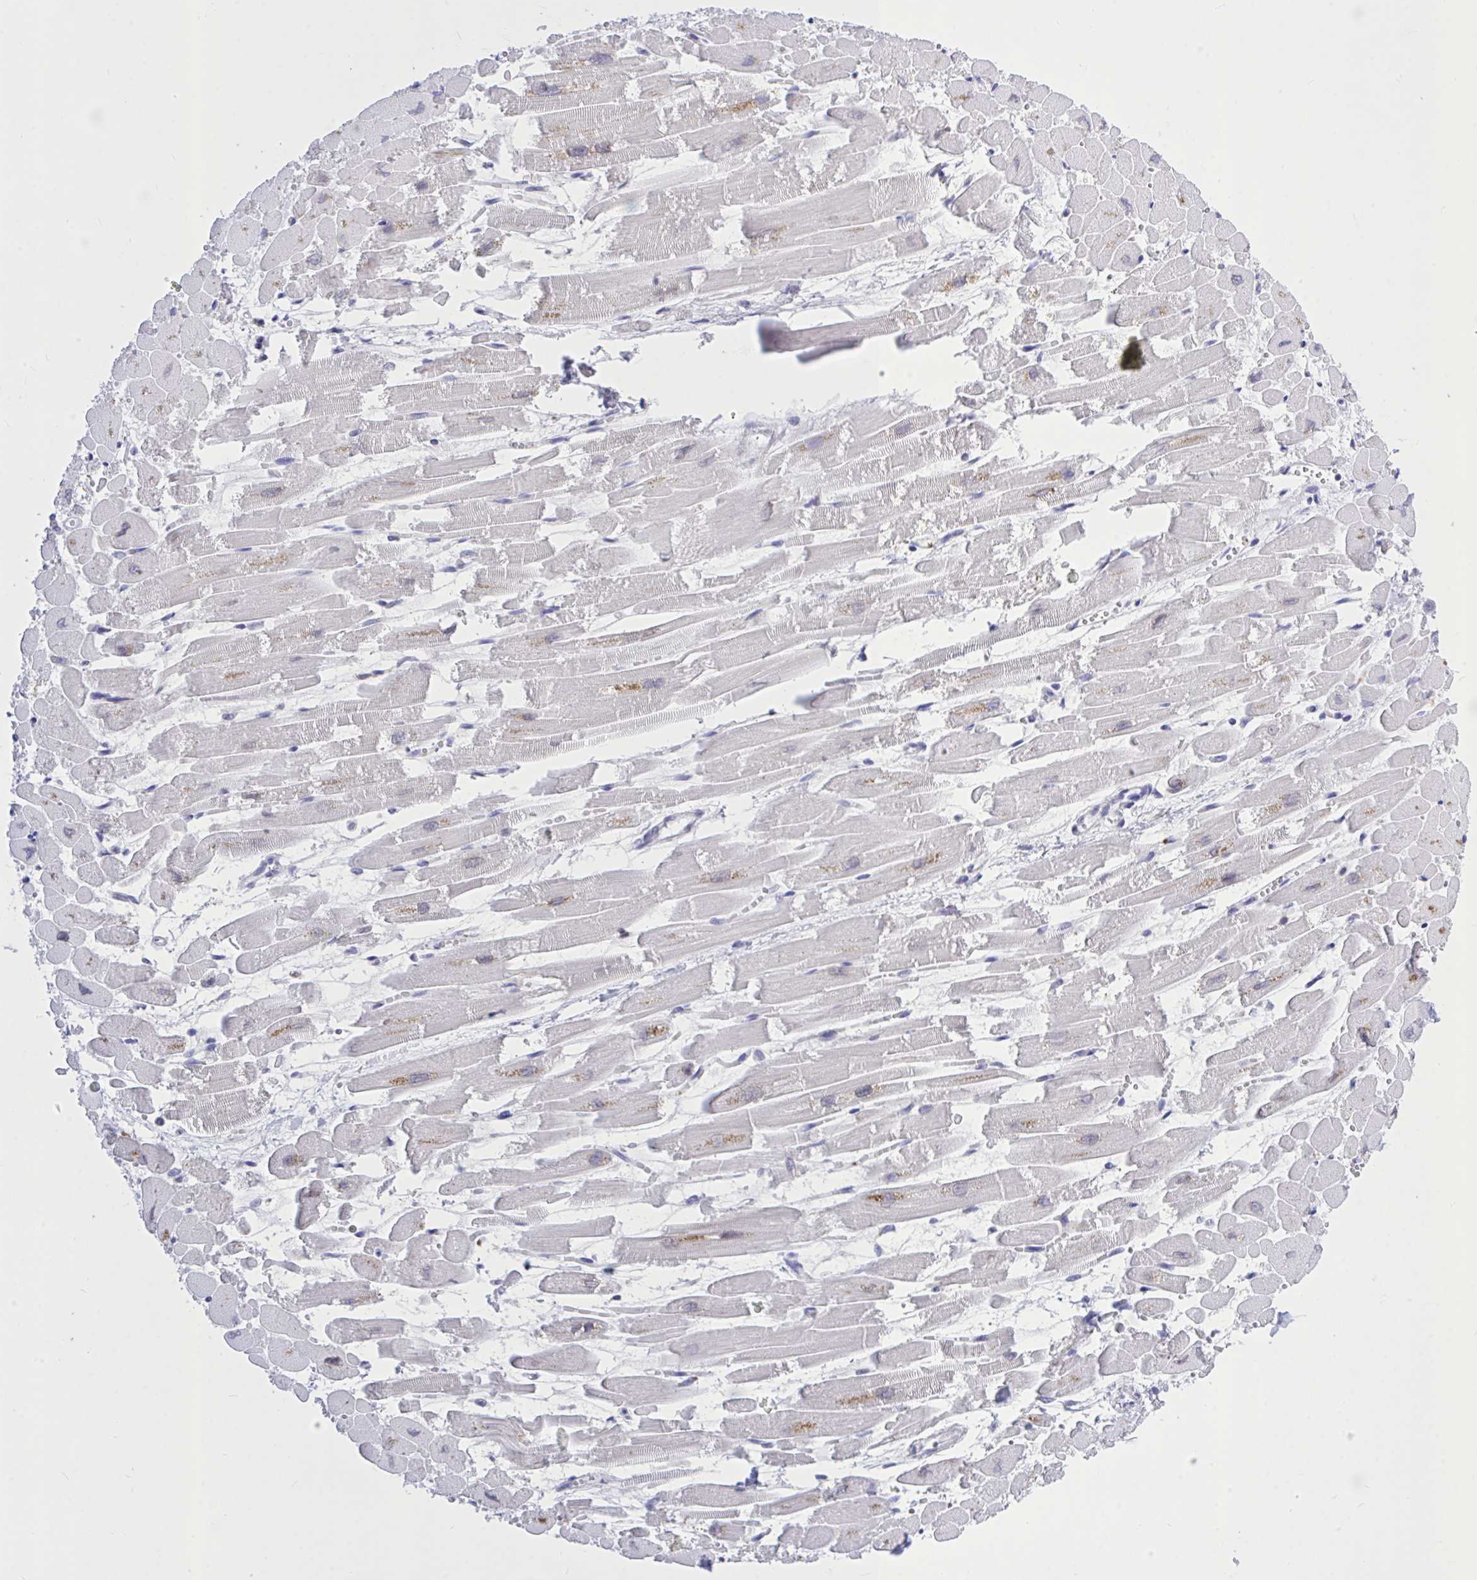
{"staining": {"intensity": "moderate", "quantity": "<25%", "location": "cytoplasmic/membranous"}, "tissue": "heart muscle", "cell_type": "Cardiomyocytes", "image_type": "normal", "snomed": [{"axis": "morphology", "description": "Normal tissue, NOS"}, {"axis": "topography", "description": "Heart"}], "caption": "Immunohistochemical staining of benign human heart muscle reveals low levels of moderate cytoplasmic/membranous staining in approximately <25% of cardiomyocytes.", "gene": "CXCL8", "patient": {"sex": "female", "age": 52}}